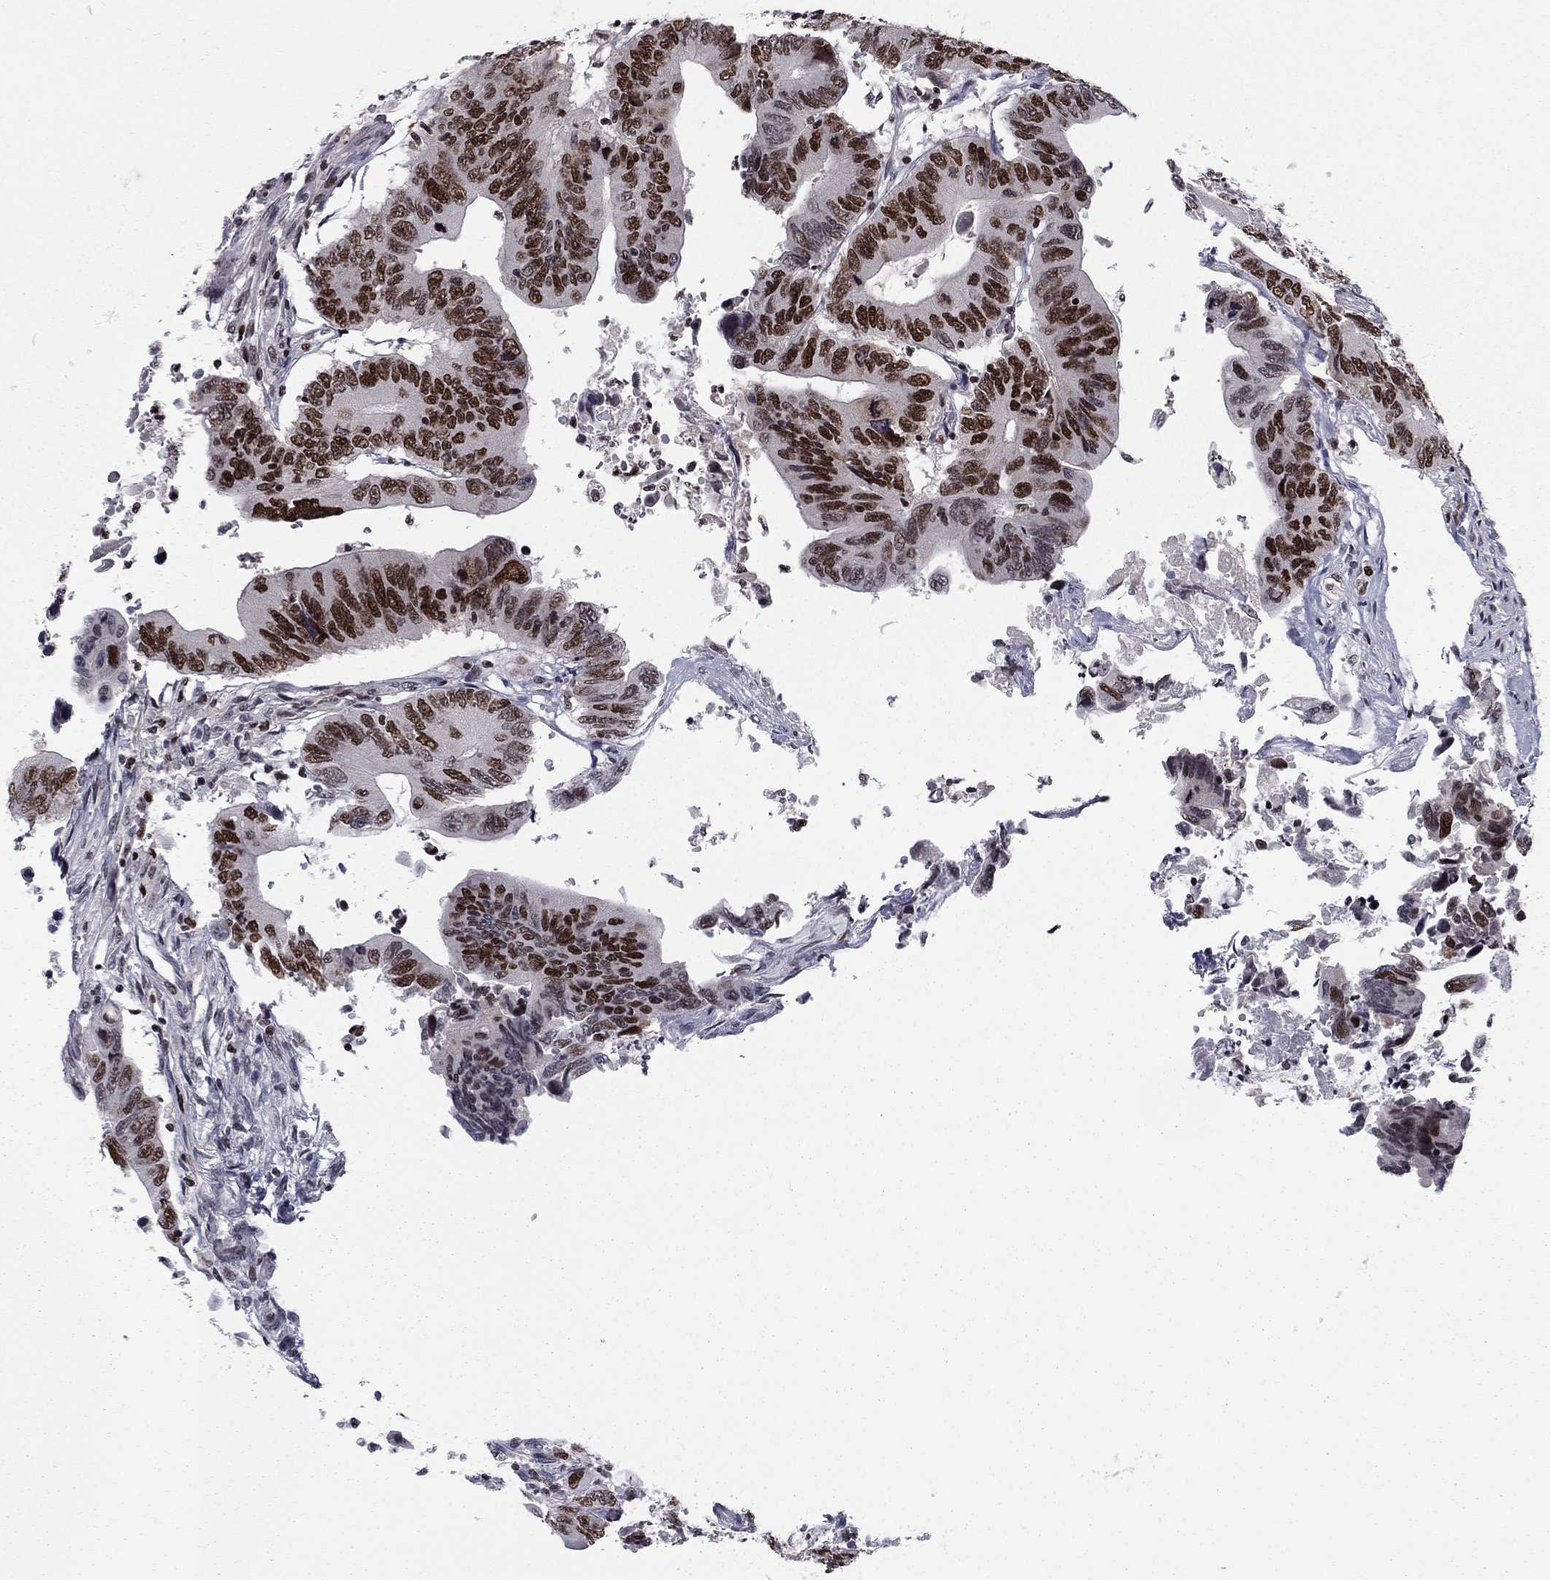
{"staining": {"intensity": "strong", "quantity": ">75%", "location": "nuclear"}, "tissue": "colorectal cancer", "cell_type": "Tumor cells", "image_type": "cancer", "snomed": [{"axis": "morphology", "description": "Adenocarcinoma, NOS"}, {"axis": "topography", "description": "Colon"}], "caption": "Tumor cells show high levels of strong nuclear positivity in approximately >75% of cells in human colorectal adenocarcinoma.", "gene": "RNASEH2C", "patient": {"sex": "female", "age": 90}}